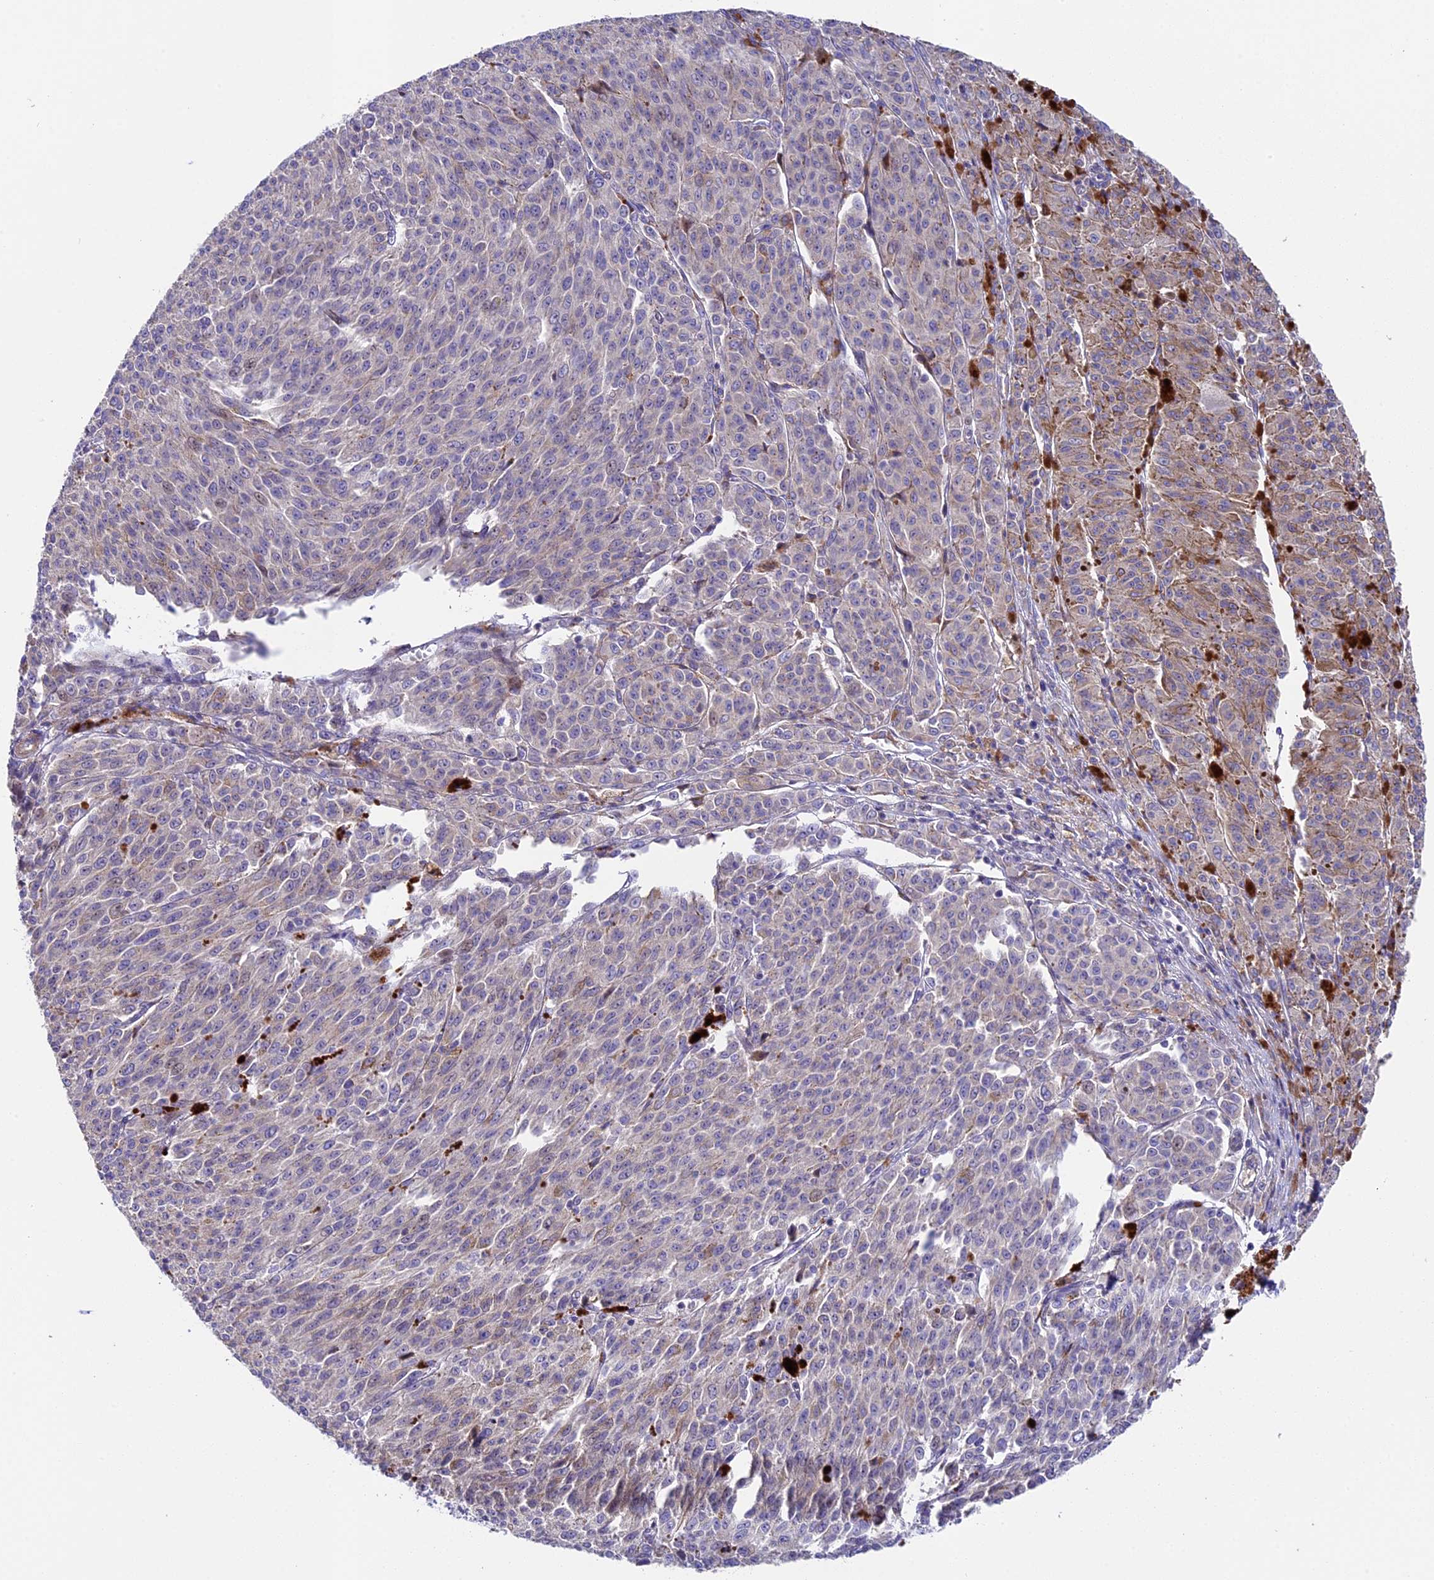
{"staining": {"intensity": "negative", "quantity": "none", "location": "none"}, "tissue": "melanoma", "cell_type": "Tumor cells", "image_type": "cancer", "snomed": [{"axis": "morphology", "description": "Malignant melanoma, NOS"}, {"axis": "topography", "description": "Skin"}], "caption": "This is an immunohistochemistry (IHC) histopathology image of human malignant melanoma. There is no expression in tumor cells.", "gene": "PIGU", "patient": {"sex": "female", "age": 52}}